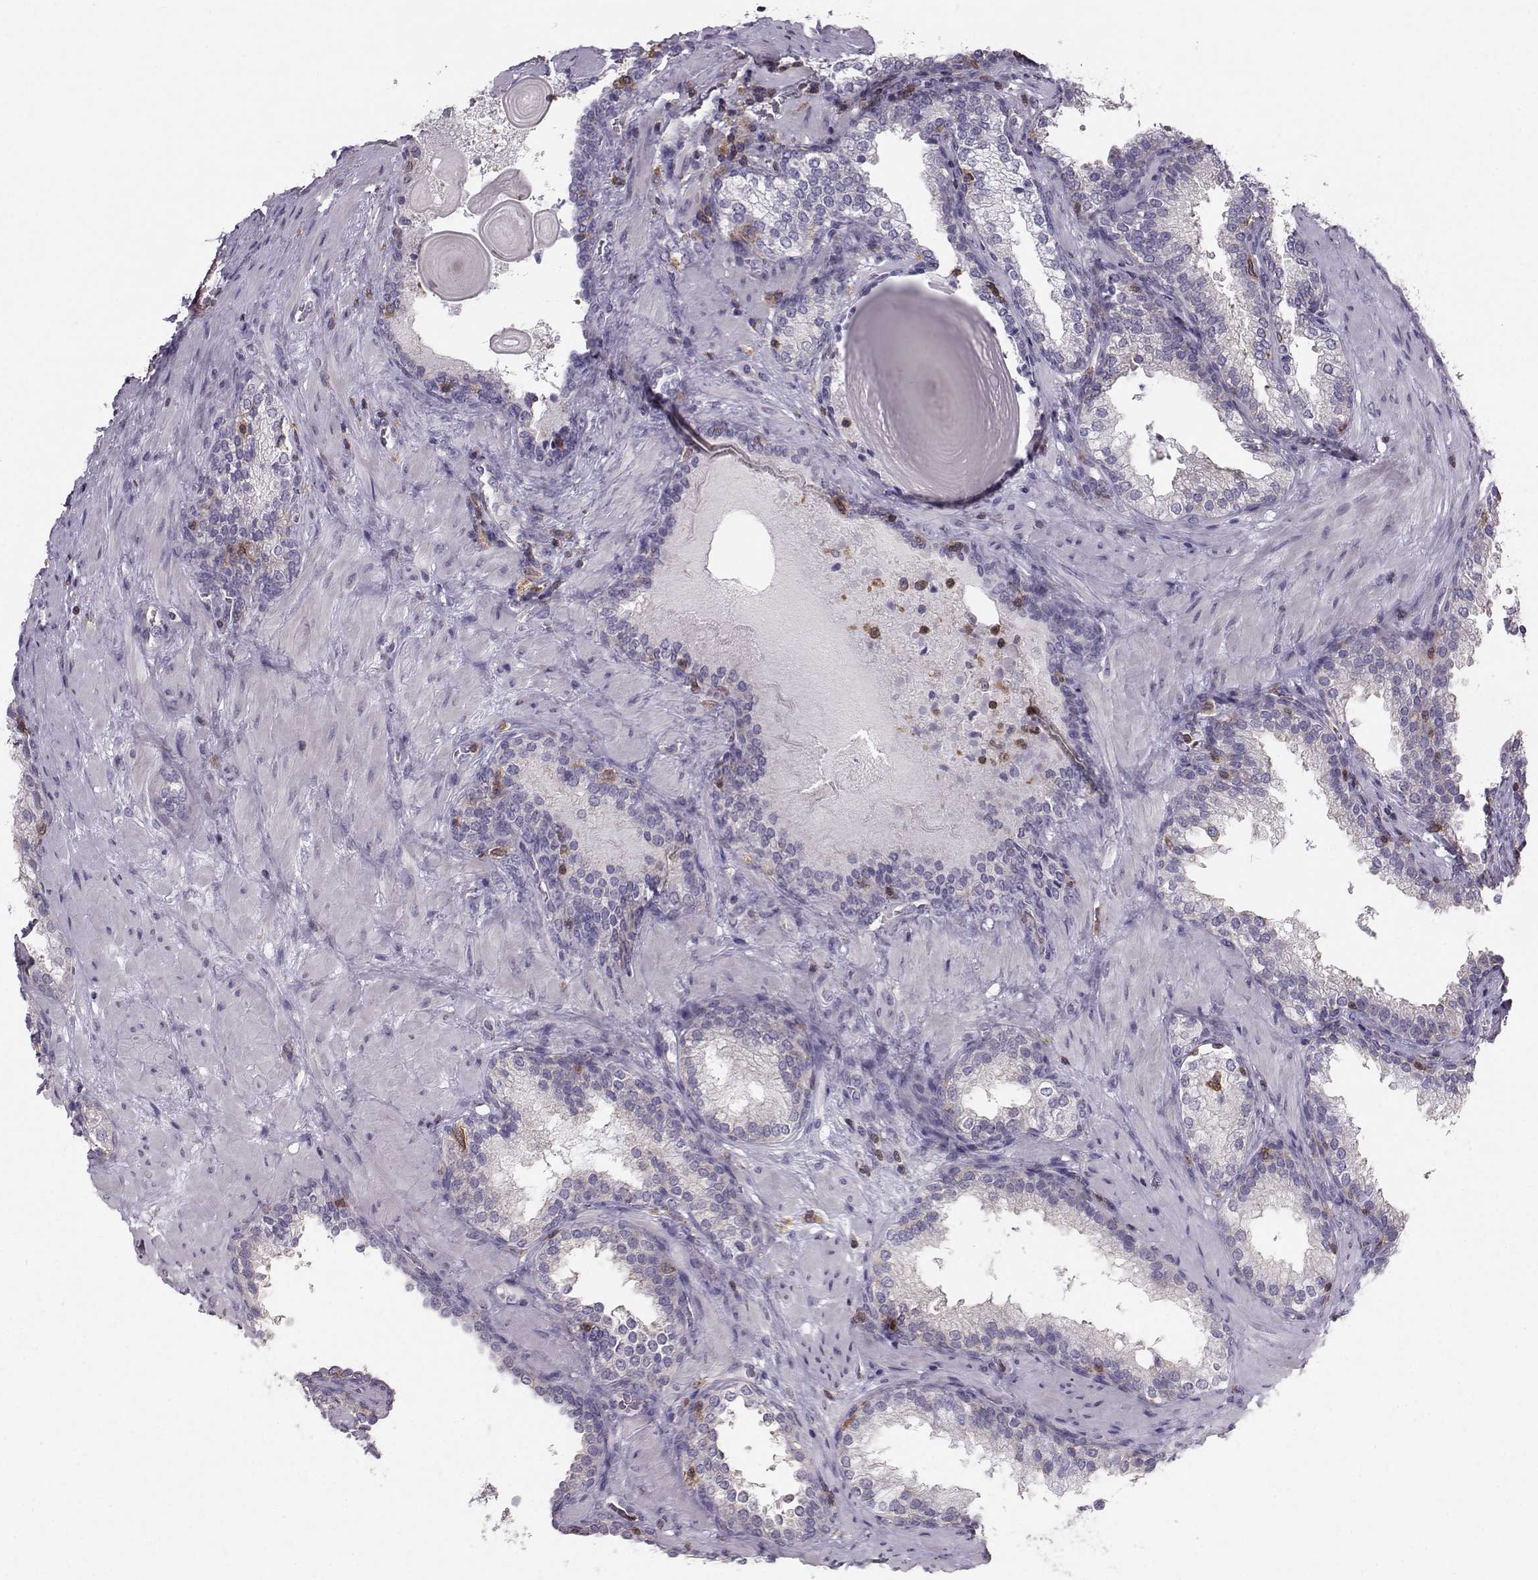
{"staining": {"intensity": "negative", "quantity": "none", "location": "none"}, "tissue": "prostate cancer", "cell_type": "Tumor cells", "image_type": "cancer", "snomed": [{"axis": "morphology", "description": "Adenocarcinoma, Low grade"}, {"axis": "topography", "description": "Prostate"}], "caption": "This is an immunohistochemistry (IHC) photomicrograph of prostate cancer. There is no expression in tumor cells.", "gene": "ZBTB32", "patient": {"sex": "male", "age": 60}}